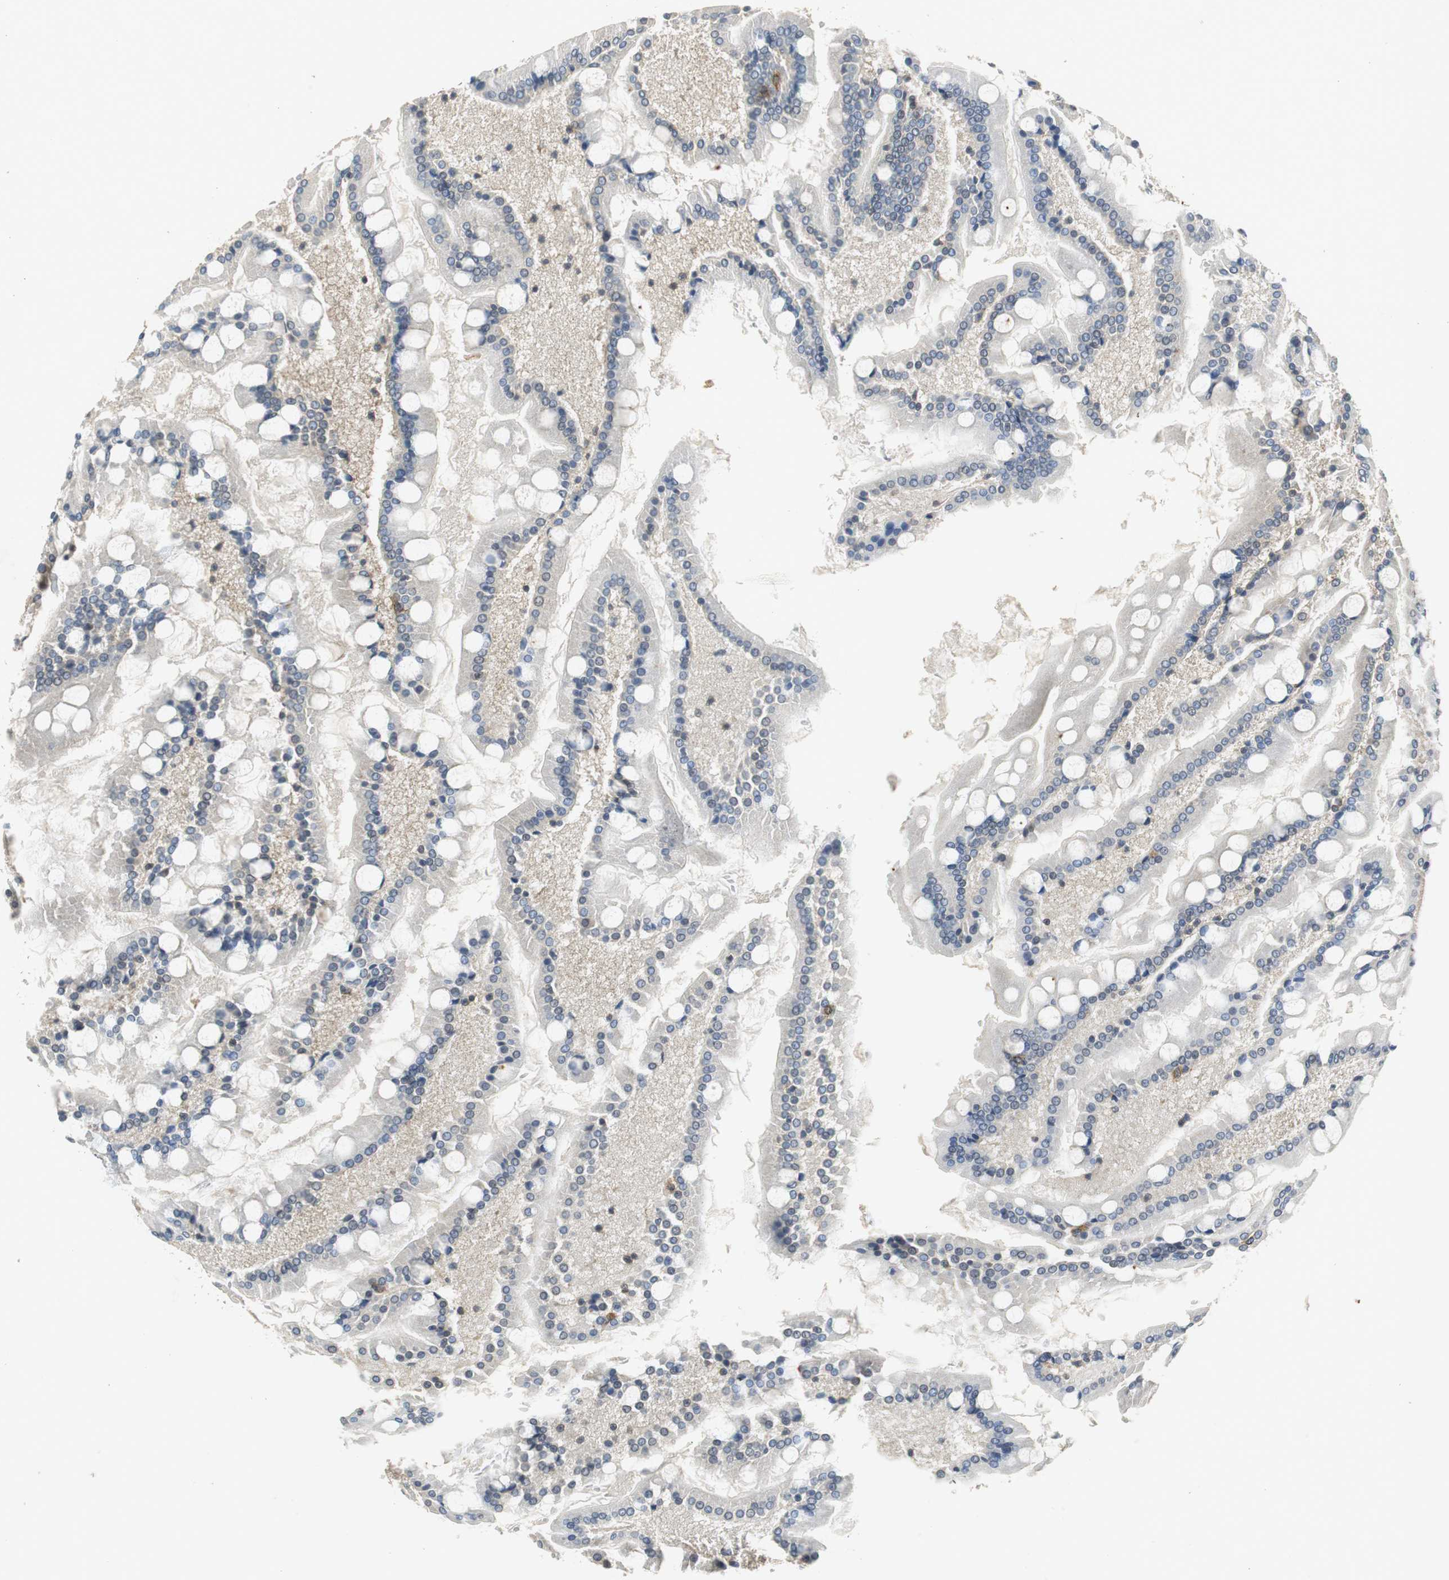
{"staining": {"intensity": "weak", "quantity": ">75%", "location": "cytoplasmic/membranous"}, "tissue": "small intestine", "cell_type": "Glandular cells", "image_type": "normal", "snomed": [{"axis": "morphology", "description": "Normal tissue, NOS"}, {"axis": "topography", "description": "Small intestine"}], "caption": "Protein staining of unremarkable small intestine displays weak cytoplasmic/membranous expression in approximately >75% of glandular cells. Using DAB (3,3'-diaminobenzidine) (brown) and hematoxylin (blue) stains, captured at high magnification using brightfield microscopy.", "gene": "GLCCI1", "patient": {"sex": "male", "age": 41}}